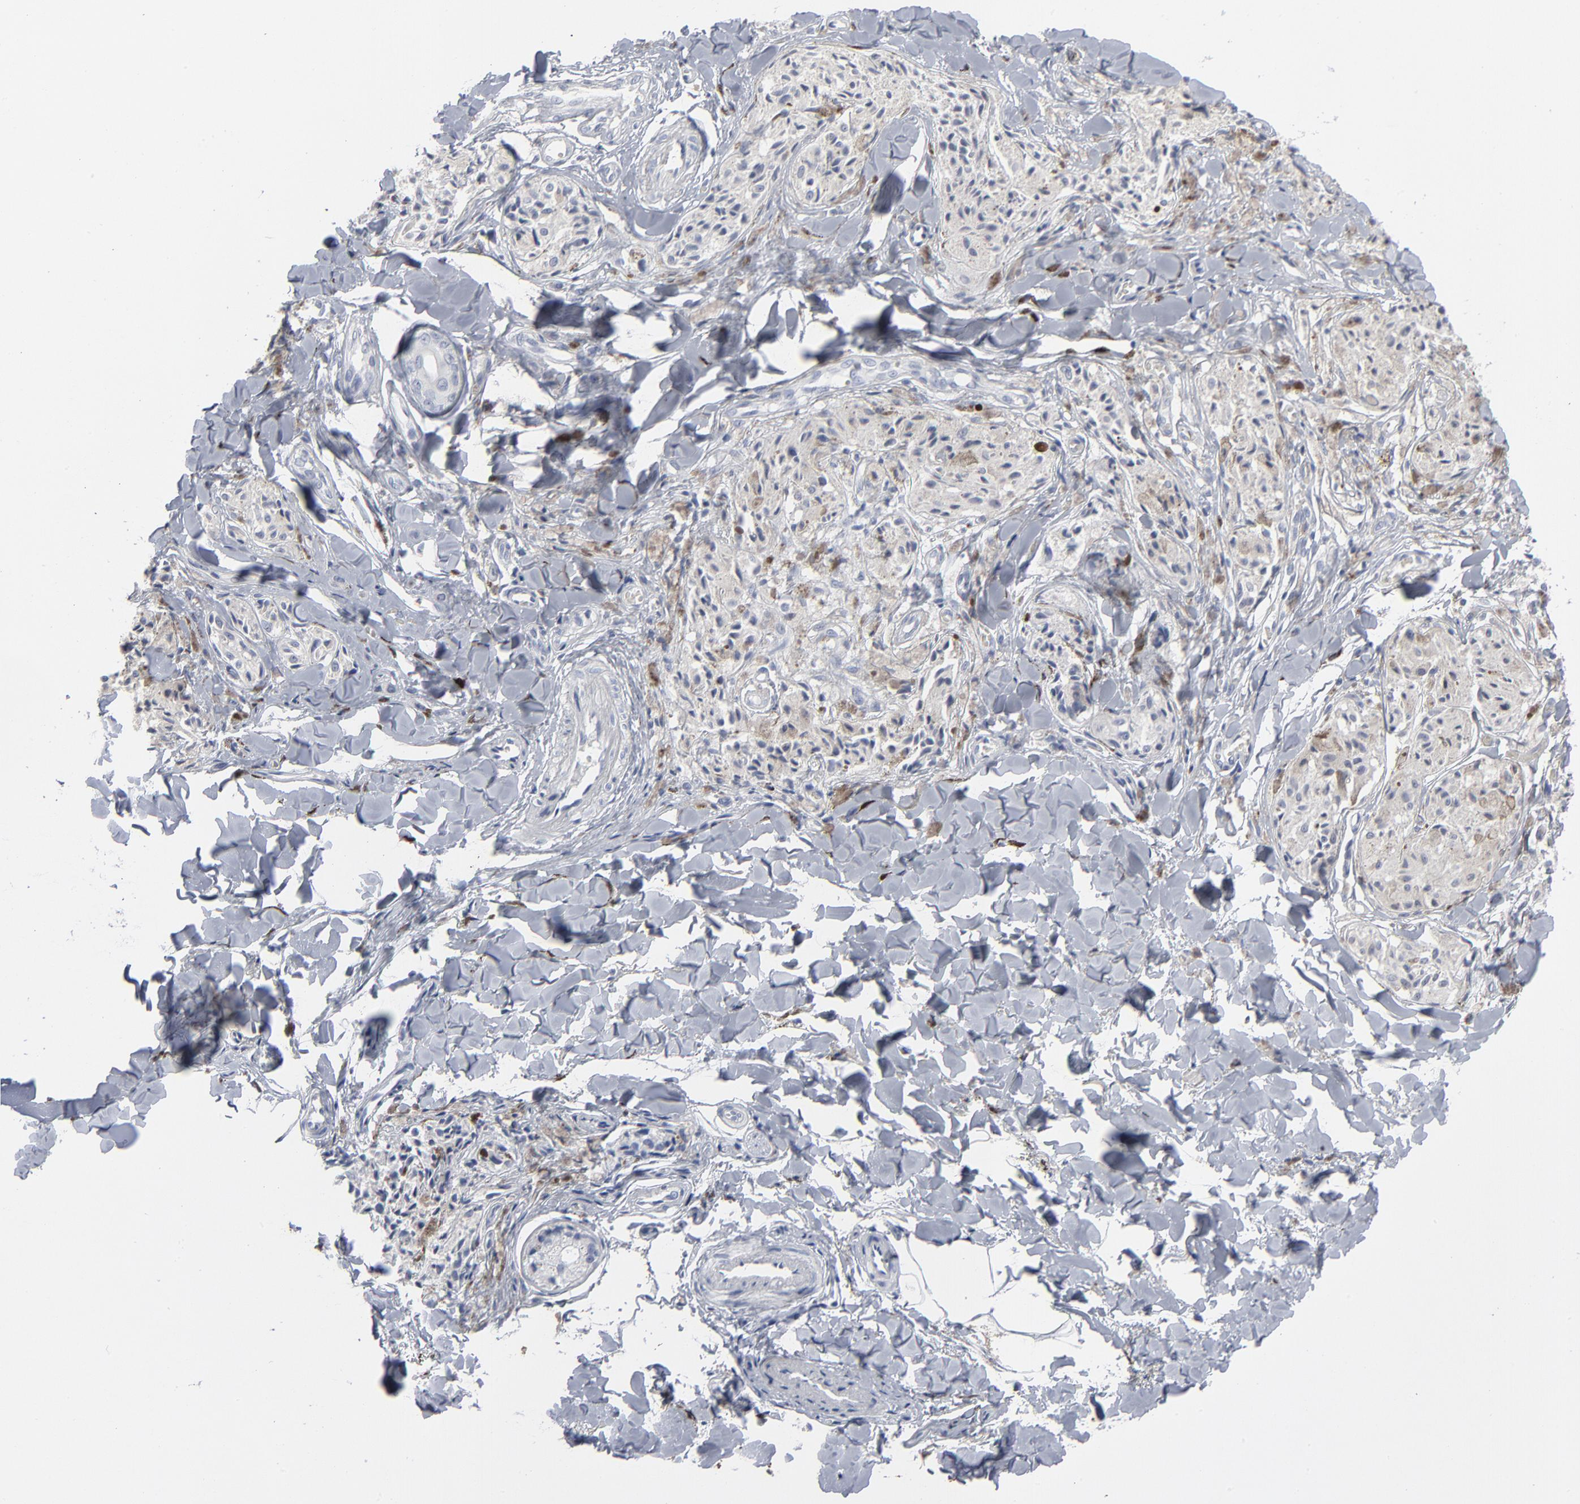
{"staining": {"intensity": "negative", "quantity": "none", "location": "none"}, "tissue": "melanoma", "cell_type": "Tumor cells", "image_type": "cancer", "snomed": [{"axis": "morphology", "description": "Malignant melanoma, Metastatic site"}, {"axis": "topography", "description": "Skin"}], "caption": "Tumor cells show no significant expression in melanoma.", "gene": "PAGE1", "patient": {"sex": "female", "age": 66}}